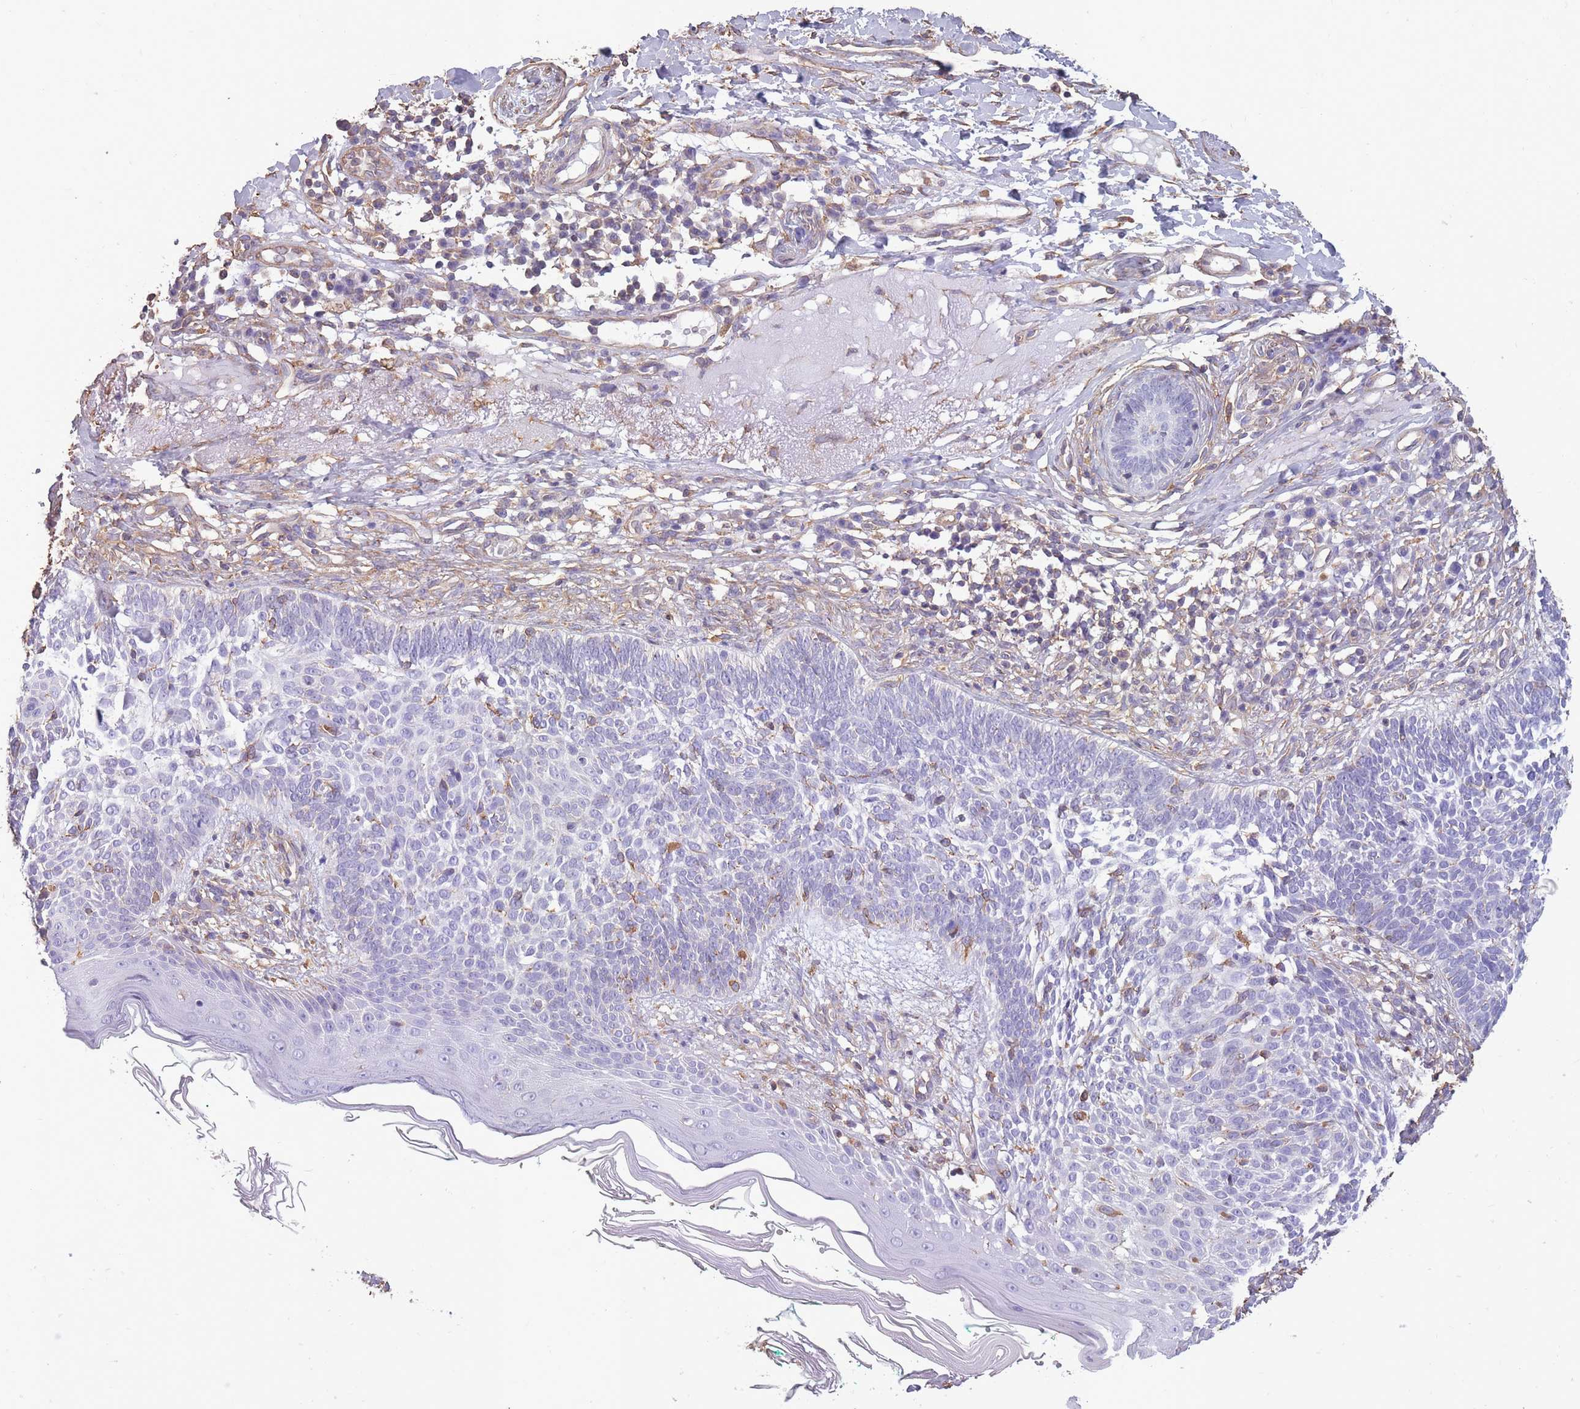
{"staining": {"intensity": "negative", "quantity": "none", "location": "none"}, "tissue": "skin cancer", "cell_type": "Tumor cells", "image_type": "cancer", "snomed": [{"axis": "morphology", "description": "Basal cell carcinoma"}, {"axis": "topography", "description": "Skin"}], "caption": "Photomicrograph shows no significant protein staining in tumor cells of basal cell carcinoma (skin).", "gene": "ADD1", "patient": {"sex": "male", "age": 72}}